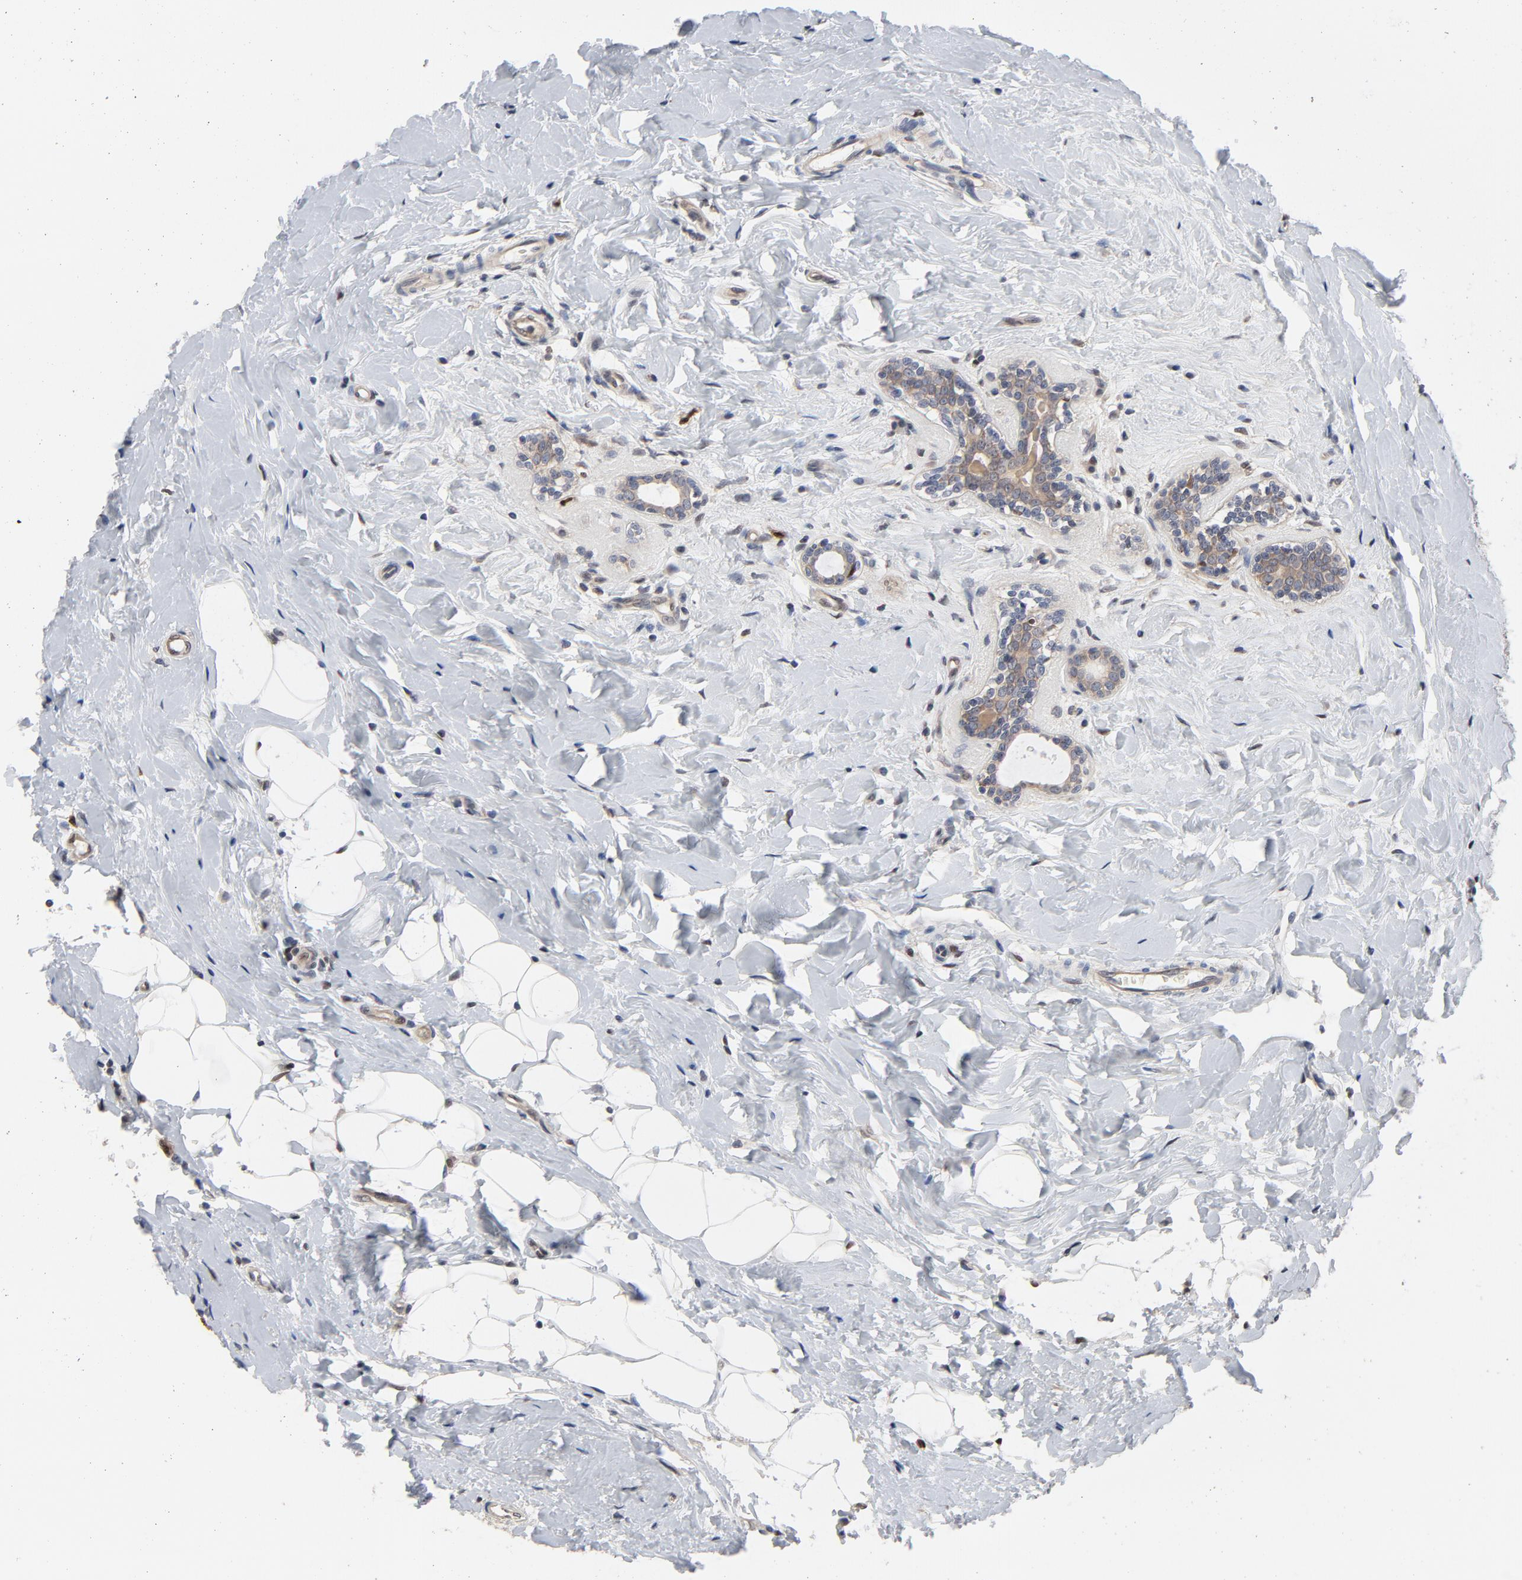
{"staining": {"intensity": "weak", "quantity": ">75%", "location": "cytoplasmic/membranous"}, "tissue": "breast cancer", "cell_type": "Tumor cells", "image_type": "cancer", "snomed": [{"axis": "morphology", "description": "Normal tissue, NOS"}, {"axis": "morphology", "description": "Lobular carcinoma"}, {"axis": "topography", "description": "Breast"}], "caption": "Tumor cells exhibit weak cytoplasmic/membranous expression in approximately >75% of cells in lobular carcinoma (breast). (brown staining indicates protein expression, while blue staining denotes nuclei).", "gene": "NFKB1", "patient": {"sex": "female", "age": 47}}